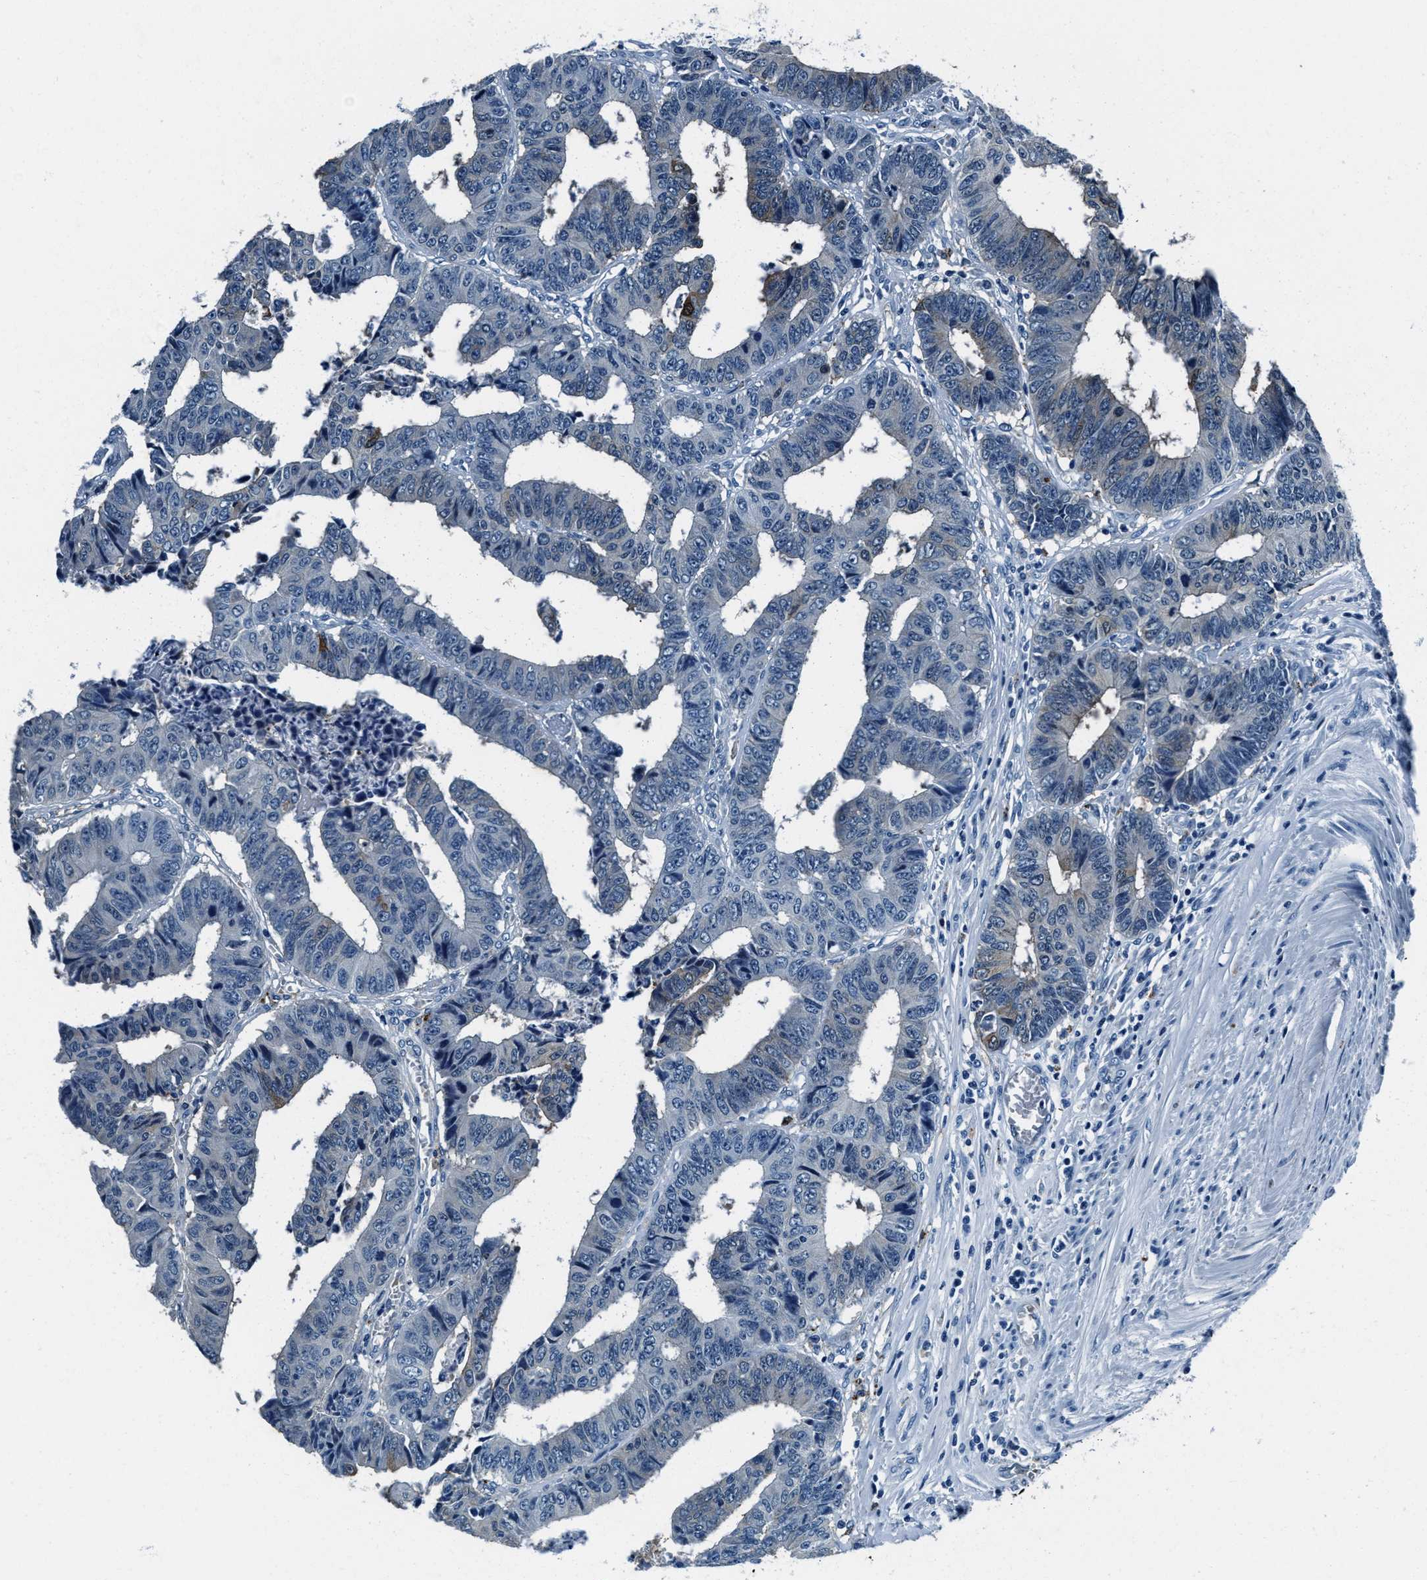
{"staining": {"intensity": "negative", "quantity": "none", "location": "none"}, "tissue": "colorectal cancer", "cell_type": "Tumor cells", "image_type": "cancer", "snomed": [{"axis": "morphology", "description": "Adenocarcinoma, NOS"}, {"axis": "topography", "description": "Rectum"}], "caption": "The image reveals no significant positivity in tumor cells of colorectal cancer.", "gene": "PTPDC1", "patient": {"sex": "male", "age": 84}}